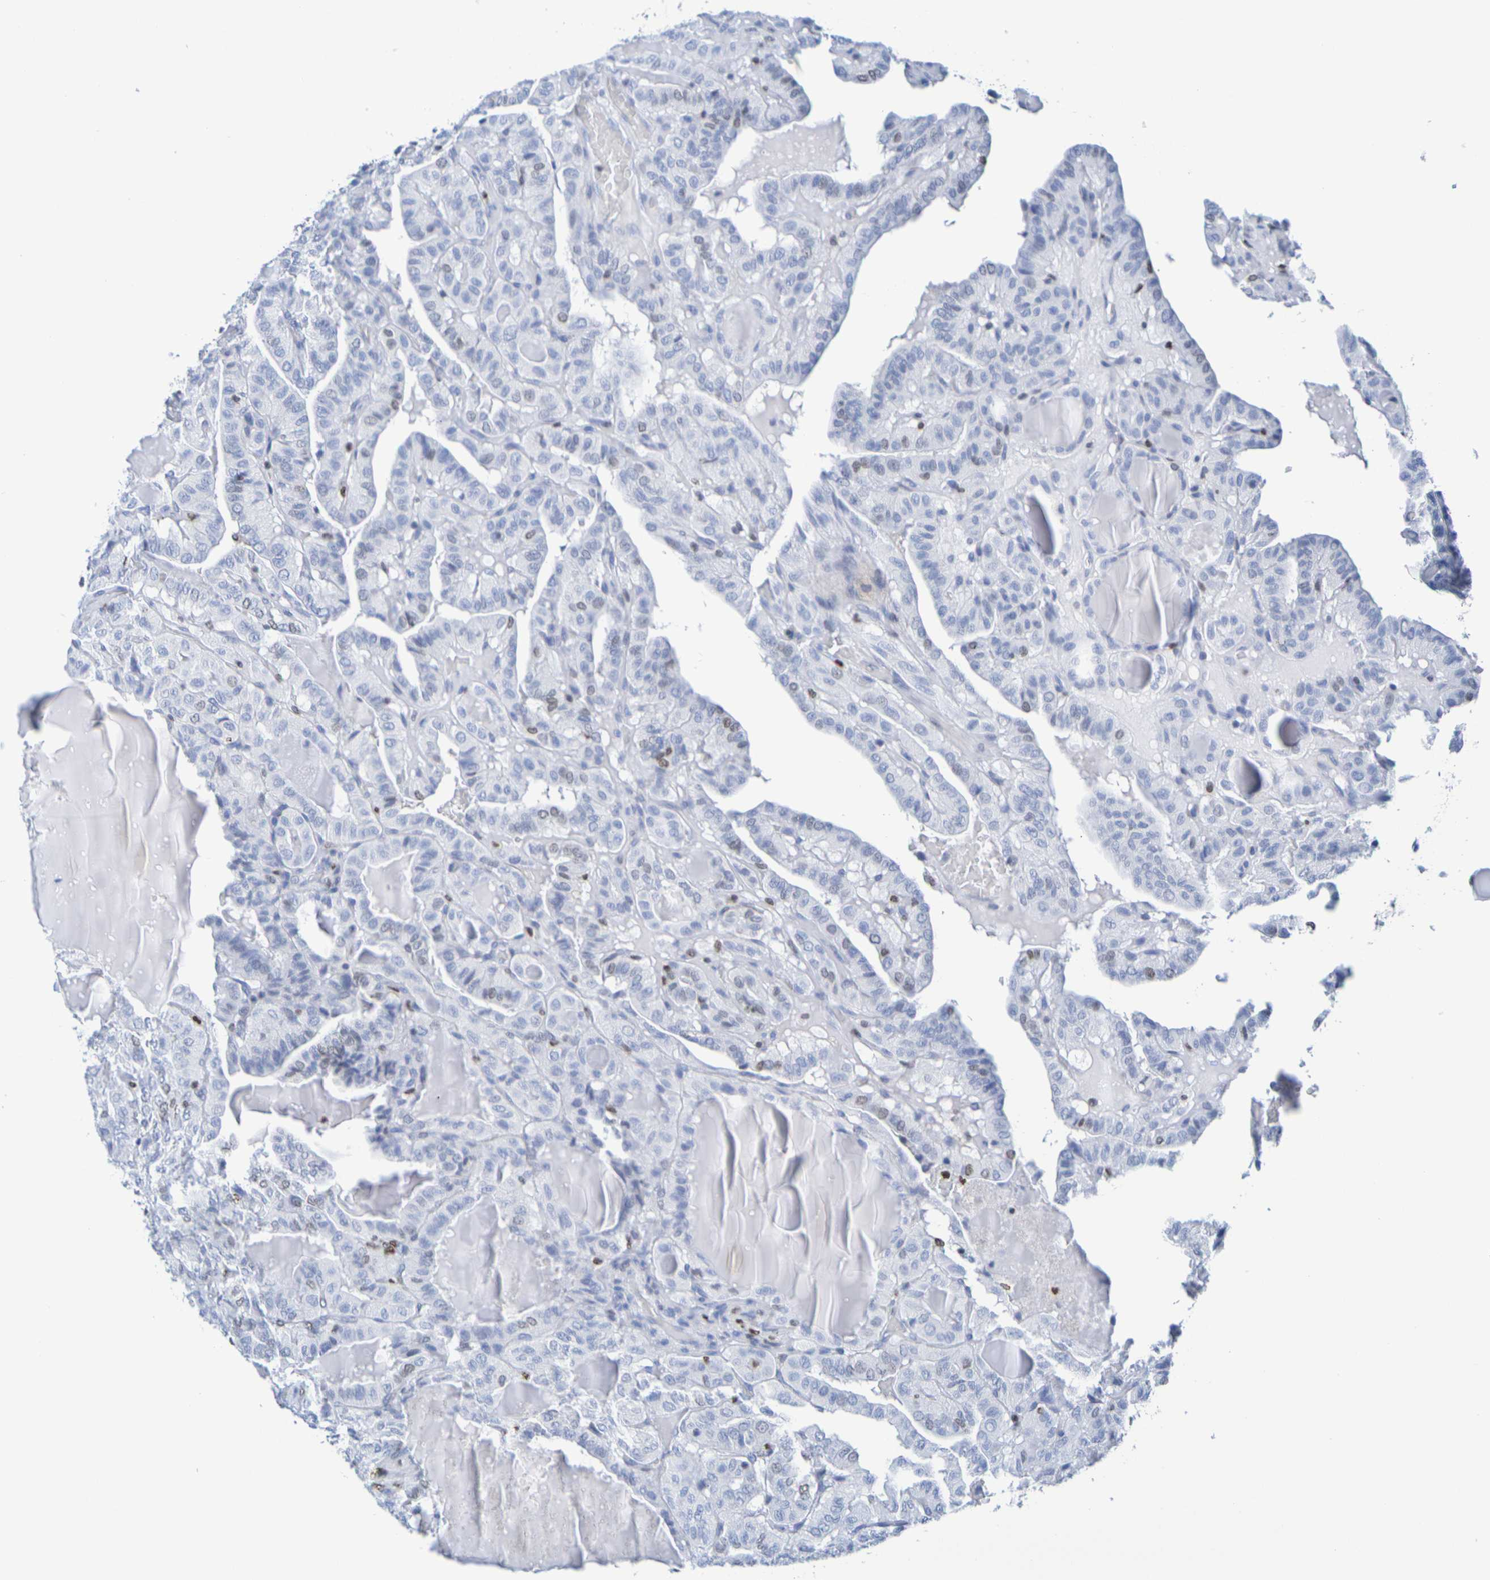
{"staining": {"intensity": "weak", "quantity": "<25%", "location": "nuclear"}, "tissue": "thyroid cancer", "cell_type": "Tumor cells", "image_type": "cancer", "snomed": [{"axis": "morphology", "description": "Papillary adenocarcinoma, NOS"}, {"axis": "topography", "description": "Thyroid gland"}], "caption": "Thyroid cancer (papillary adenocarcinoma) stained for a protein using IHC exhibits no positivity tumor cells.", "gene": "H1-5", "patient": {"sex": "male", "age": 77}}